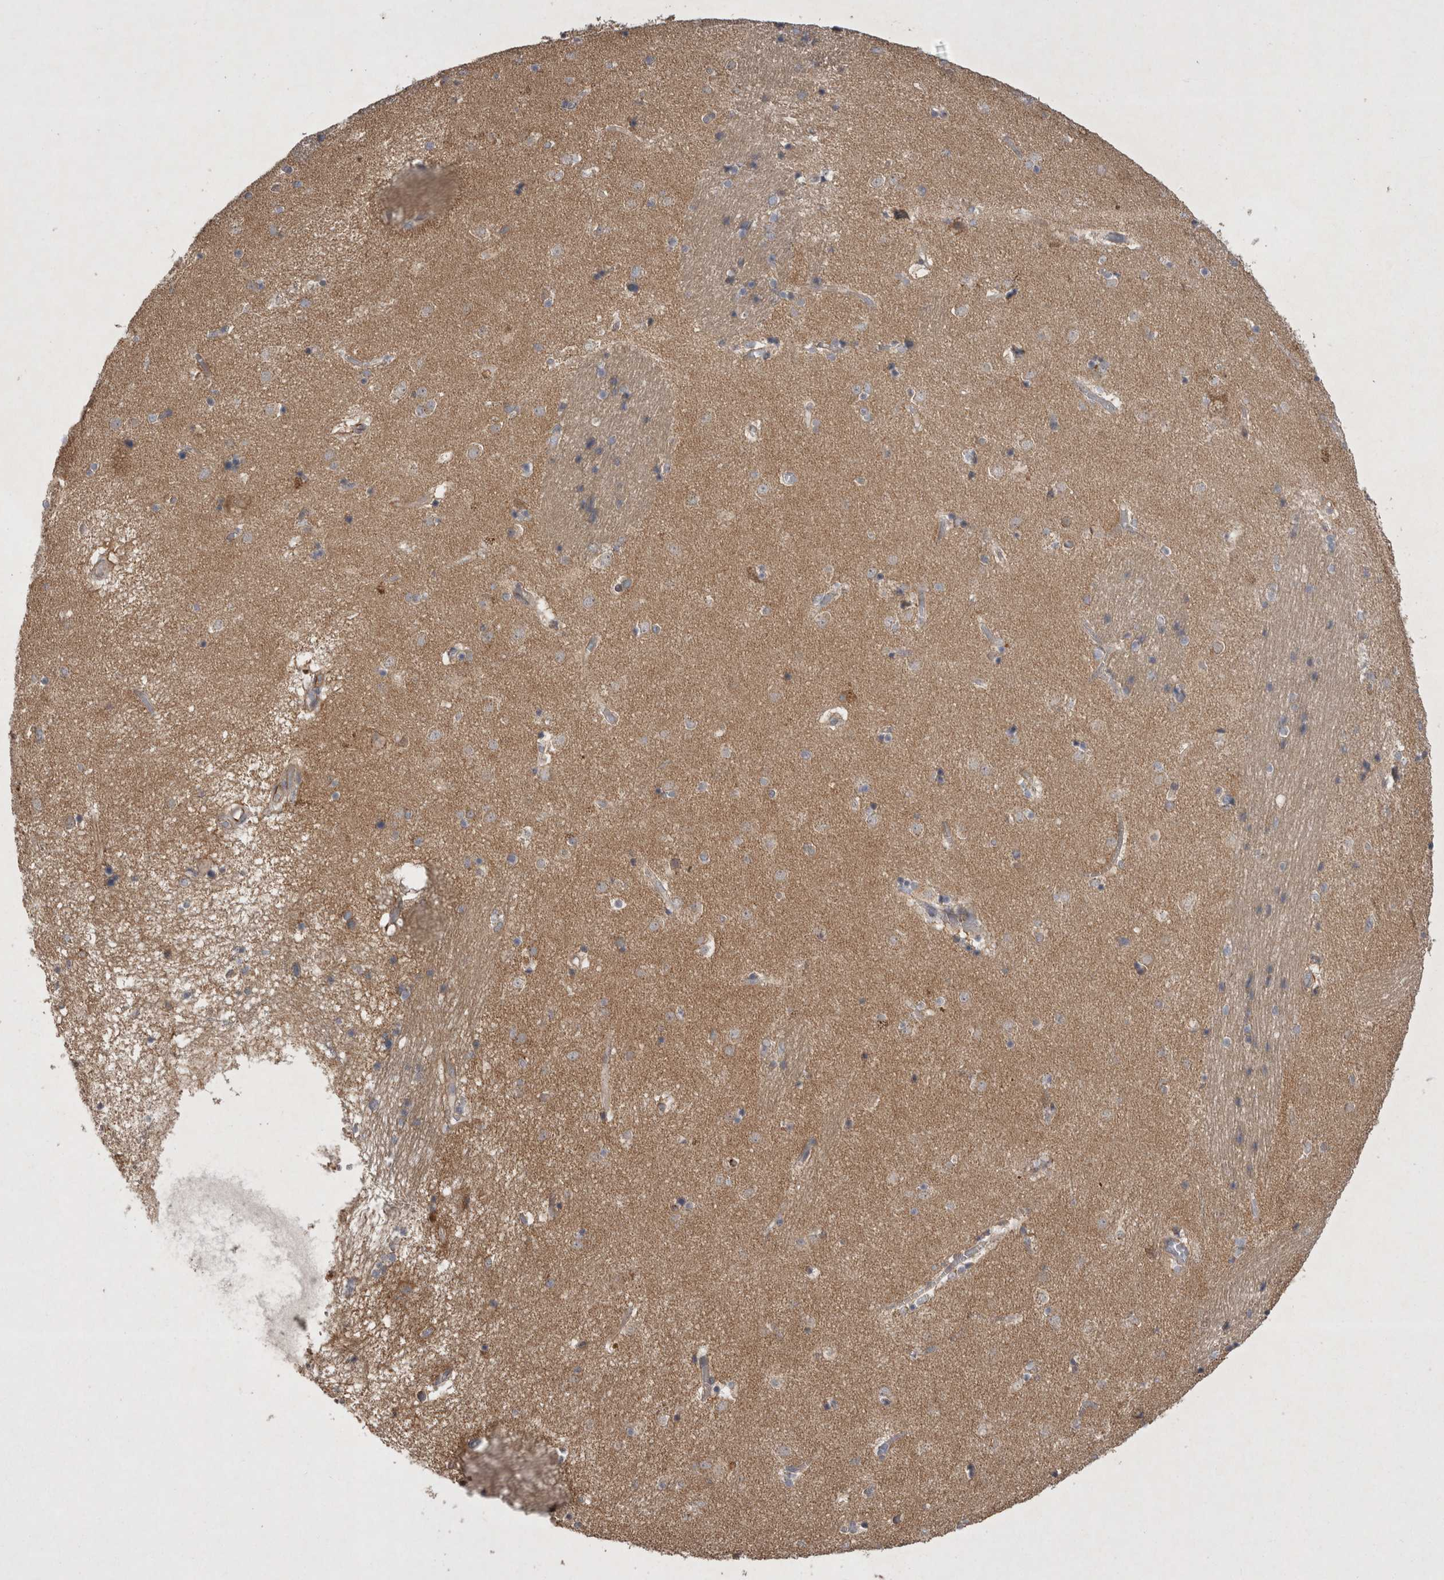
{"staining": {"intensity": "moderate", "quantity": "<25%", "location": "cytoplasmic/membranous"}, "tissue": "caudate", "cell_type": "Glial cells", "image_type": "normal", "snomed": [{"axis": "morphology", "description": "Normal tissue, NOS"}, {"axis": "topography", "description": "Lateral ventricle wall"}], "caption": "Approximately <25% of glial cells in benign caudate exhibit moderate cytoplasmic/membranous protein expression as visualized by brown immunohistochemical staining.", "gene": "TSPOAP1", "patient": {"sex": "male", "age": 70}}